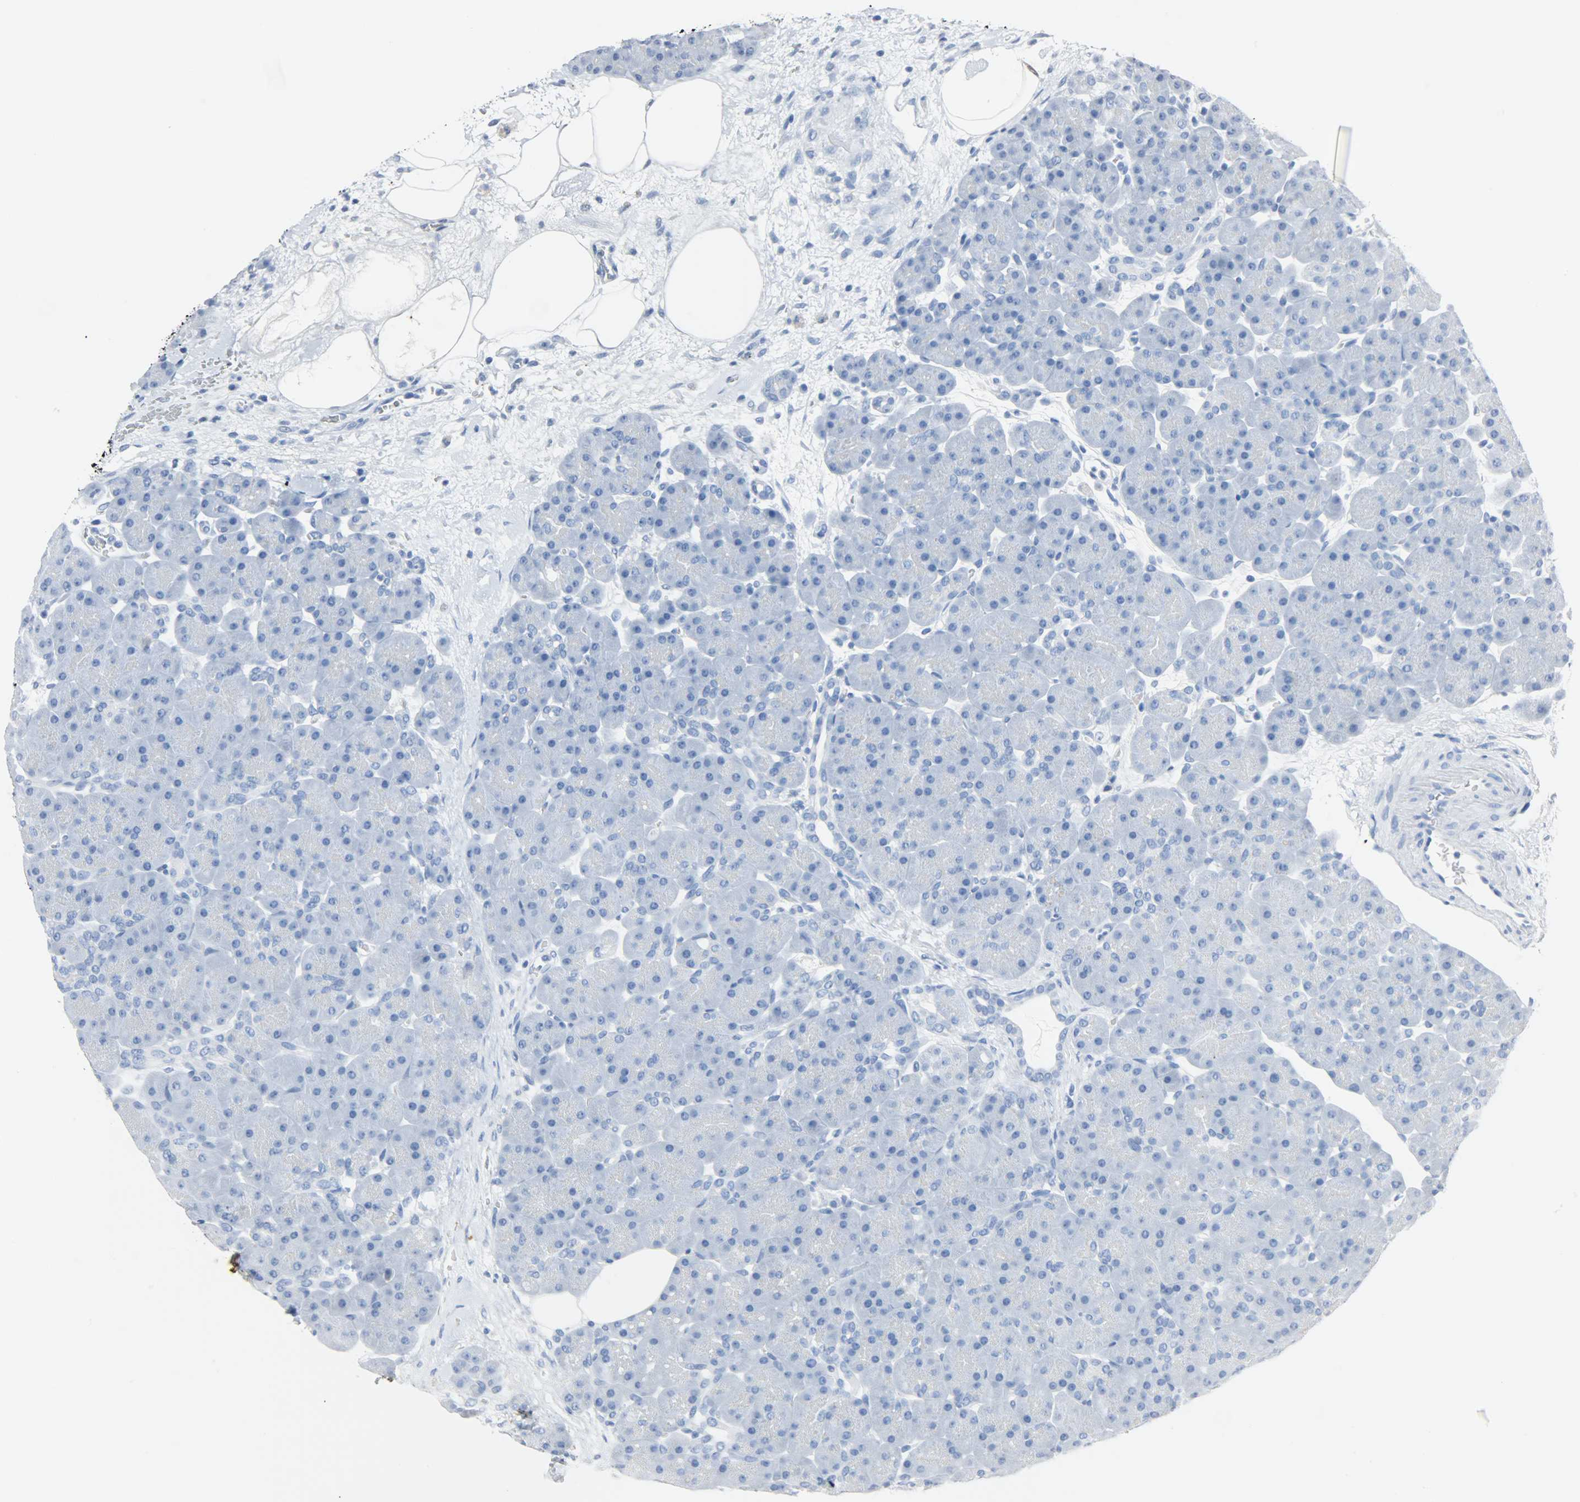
{"staining": {"intensity": "negative", "quantity": "none", "location": "none"}, "tissue": "pancreas", "cell_type": "Exocrine glandular cells", "image_type": "normal", "snomed": [{"axis": "morphology", "description": "Normal tissue, NOS"}, {"axis": "topography", "description": "Pancreas"}], "caption": "An immunohistochemistry micrograph of benign pancreas is shown. There is no staining in exocrine glandular cells of pancreas. Brightfield microscopy of IHC stained with DAB (3,3'-diaminobenzidine) (brown) and hematoxylin (blue), captured at high magnification.", "gene": "CA3", "patient": {"sex": "male", "age": 66}}